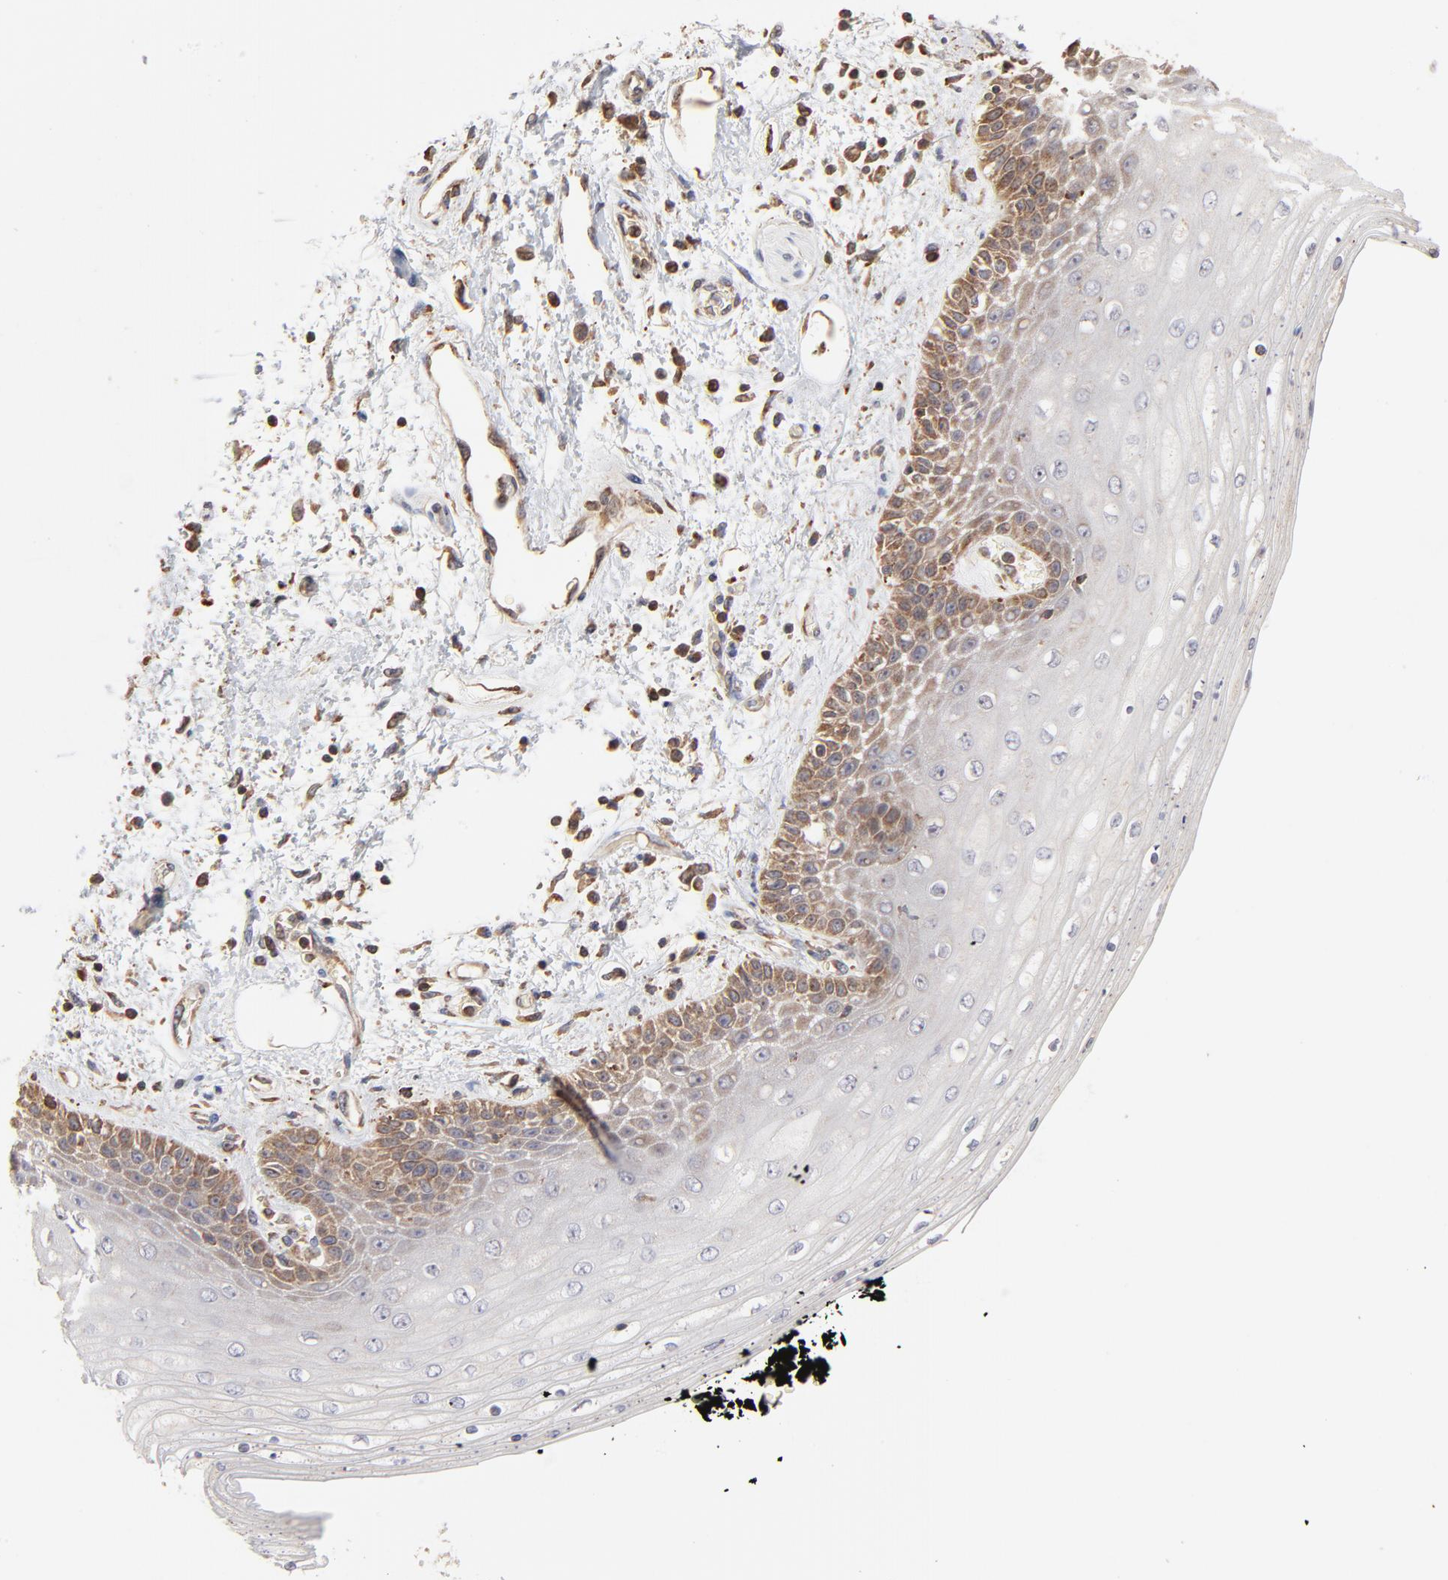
{"staining": {"intensity": "moderate", "quantity": "25%-75%", "location": "cytoplasmic/membranous"}, "tissue": "skin", "cell_type": "Epidermal cells", "image_type": "normal", "snomed": [{"axis": "morphology", "description": "Normal tissue, NOS"}, {"axis": "topography", "description": "Anal"}], "caption": "IHC micrograph of normal skin: skin stained using immunohistochemistry demonstrates medium levels of moderate protein expression localized specifically in the cytoplasmic/membranous of epidermal cells, appearing as a cytoplasmic/membranous brown color.", "gene": "RNF213", "patient": {"sex": "female", "age": 46}}